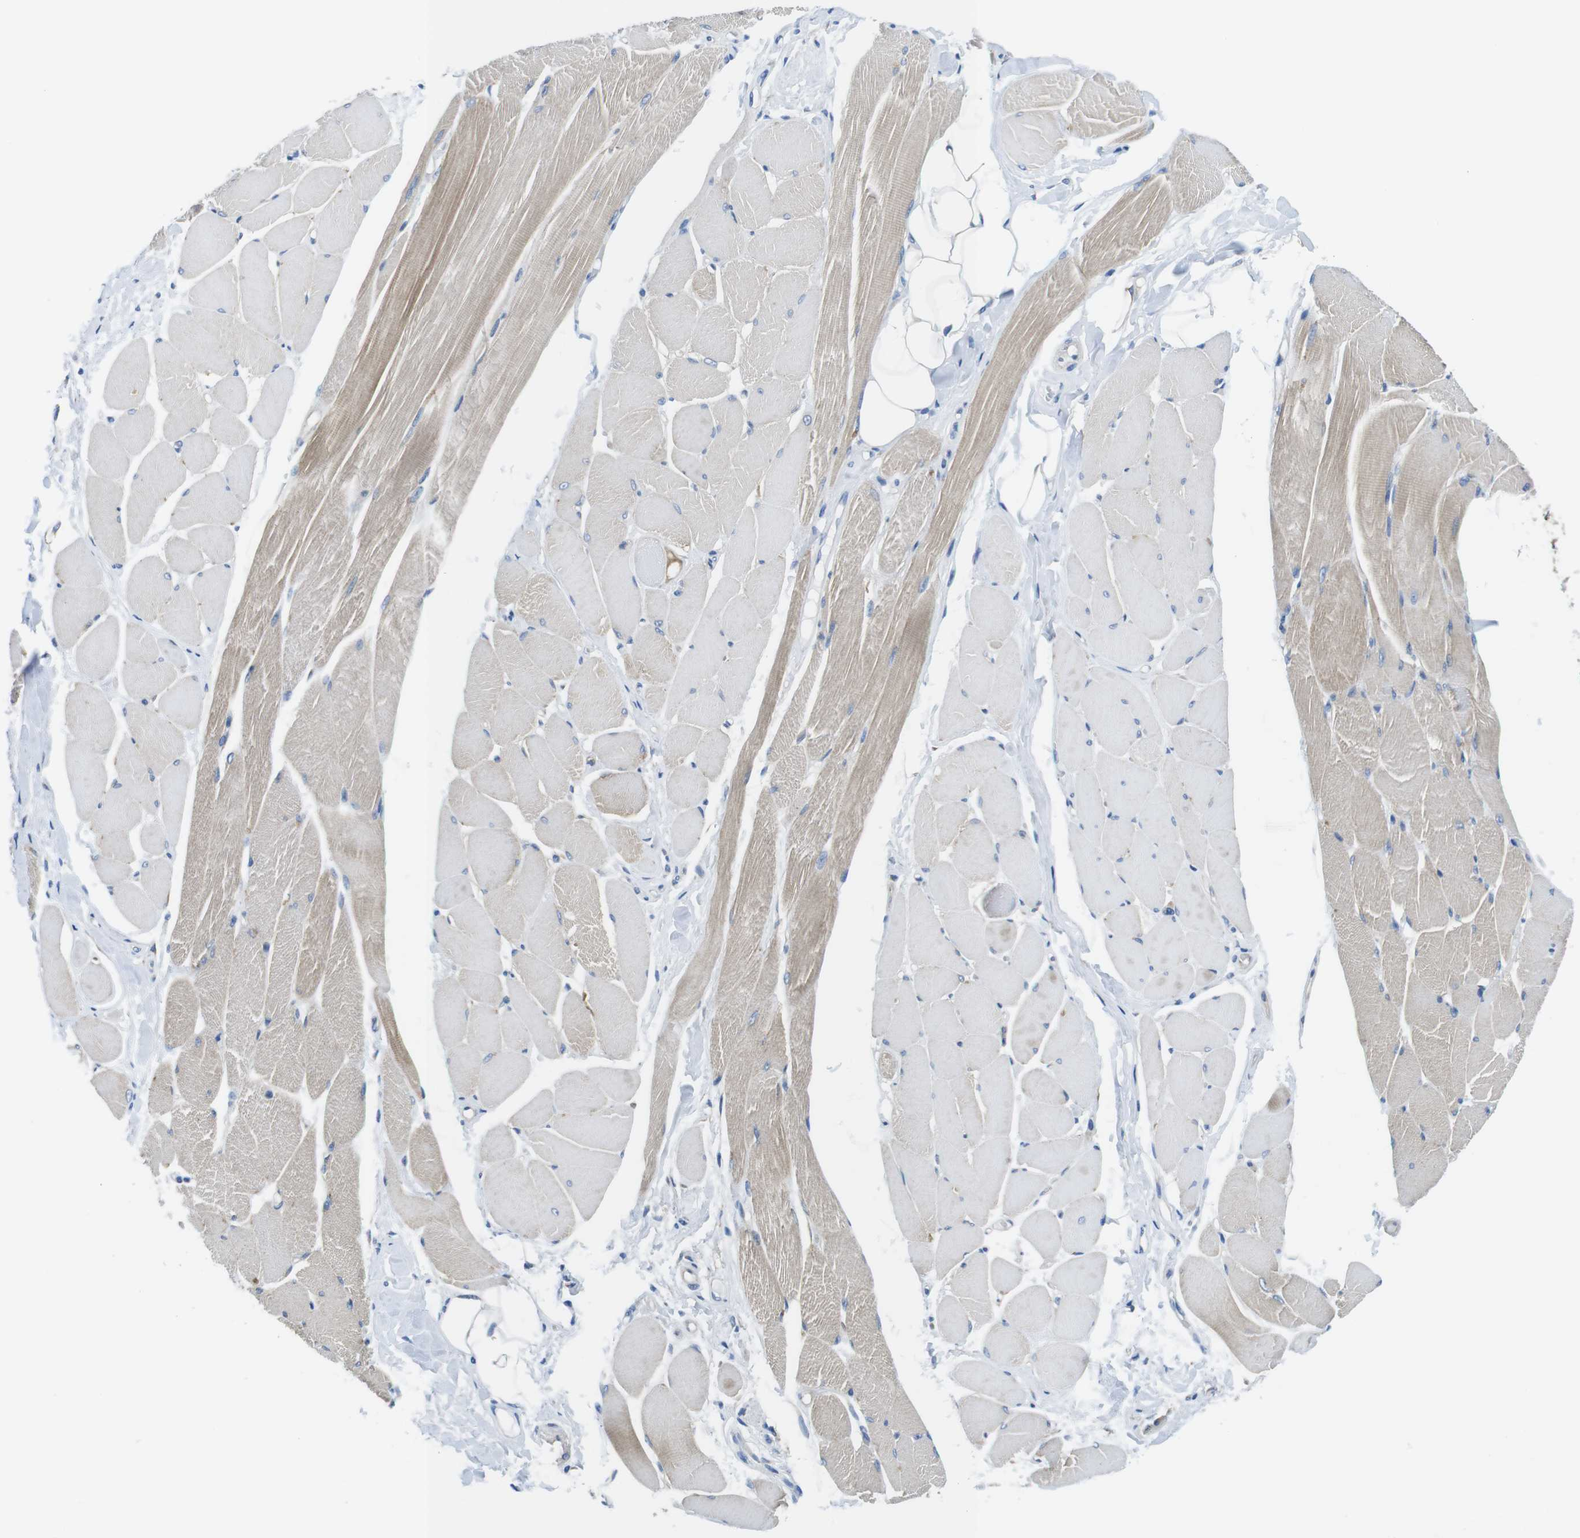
{"staining": {"intensity": "weak", "quantity": "25%-75%", "location": "cytoplasmic/membranous"}, "tissue": "skeletal muscle", "cell_type": "Myocytes", "image_type": "normal", "snomed": [{"axis": "morphology", "description": "Normal tissue, NOS"}, {"axis": "topography", "description": "Skeletal muscle"}, {"axis": "topography", "description": "Peripheral nerve tissue"}], "caption": "Immunohistochemical staining of unremarkable human skeletal muscle demonstrates weak cytoplasmic/membranous protein staining in approximately 25%-75% of myocytes. The protein is stained brown, and the nuclei are stained in blue (DAB IHC with brightfield microscopy, high magnification).", "gene": "CDH8", "patient": {"sex": "female", "age": 84}}